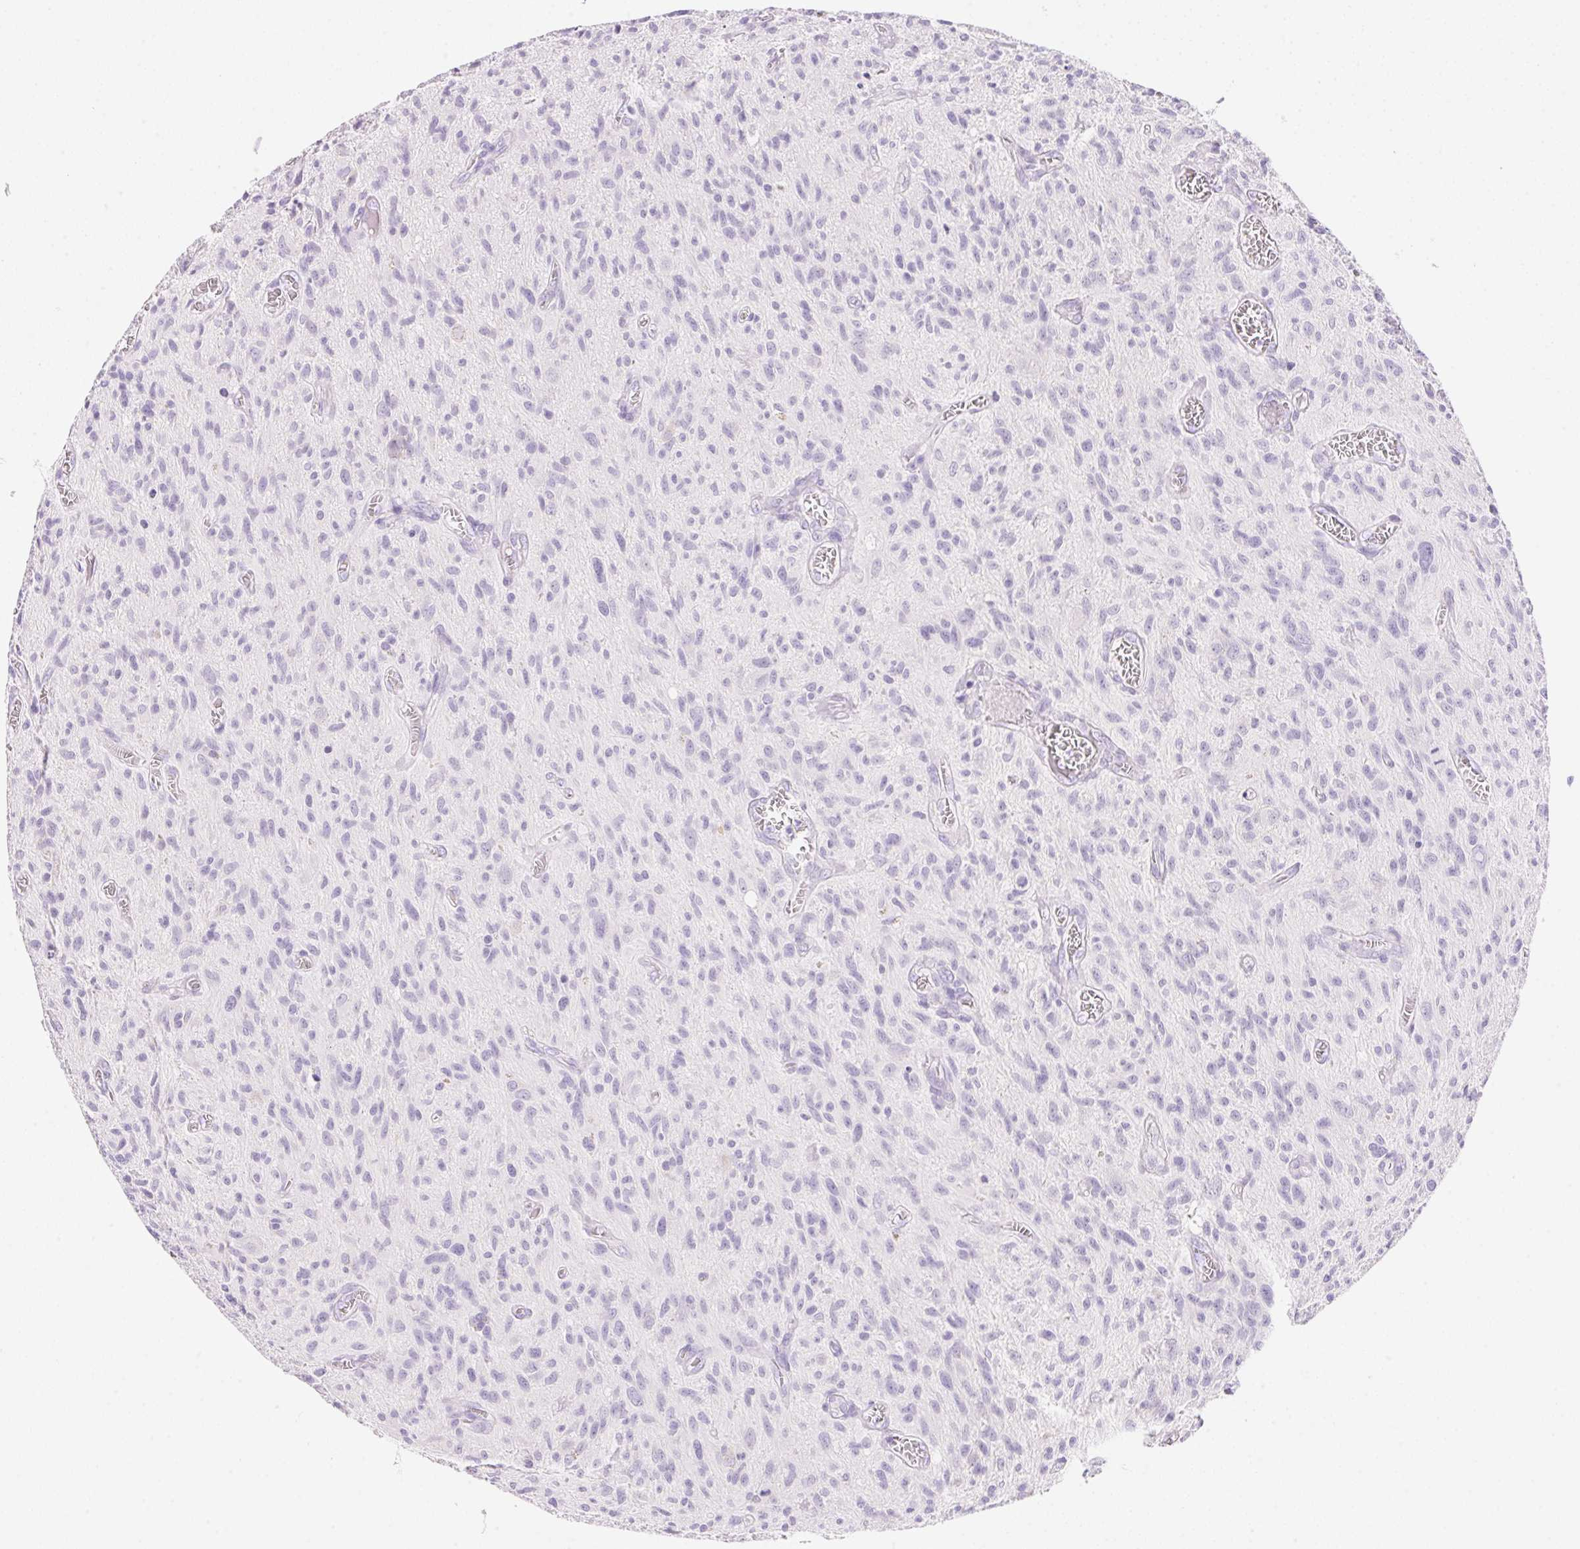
{"staining": {"intensity": "negative", "quantity": "none", "location": "none"}, "tissue": "glioma", "cell_type": "Tumor cells", "image_type": "cancer", "snomed": [{"axis": "morphology", "description": "Glioma, malignant, High grade"}, {"axis": "topography", "description": "Brain"}], "caption": "Tumor cells show no significant protein staining in glioma.", "gene": "DHCR24", "patient": {"sex": "male", "age": 75}}